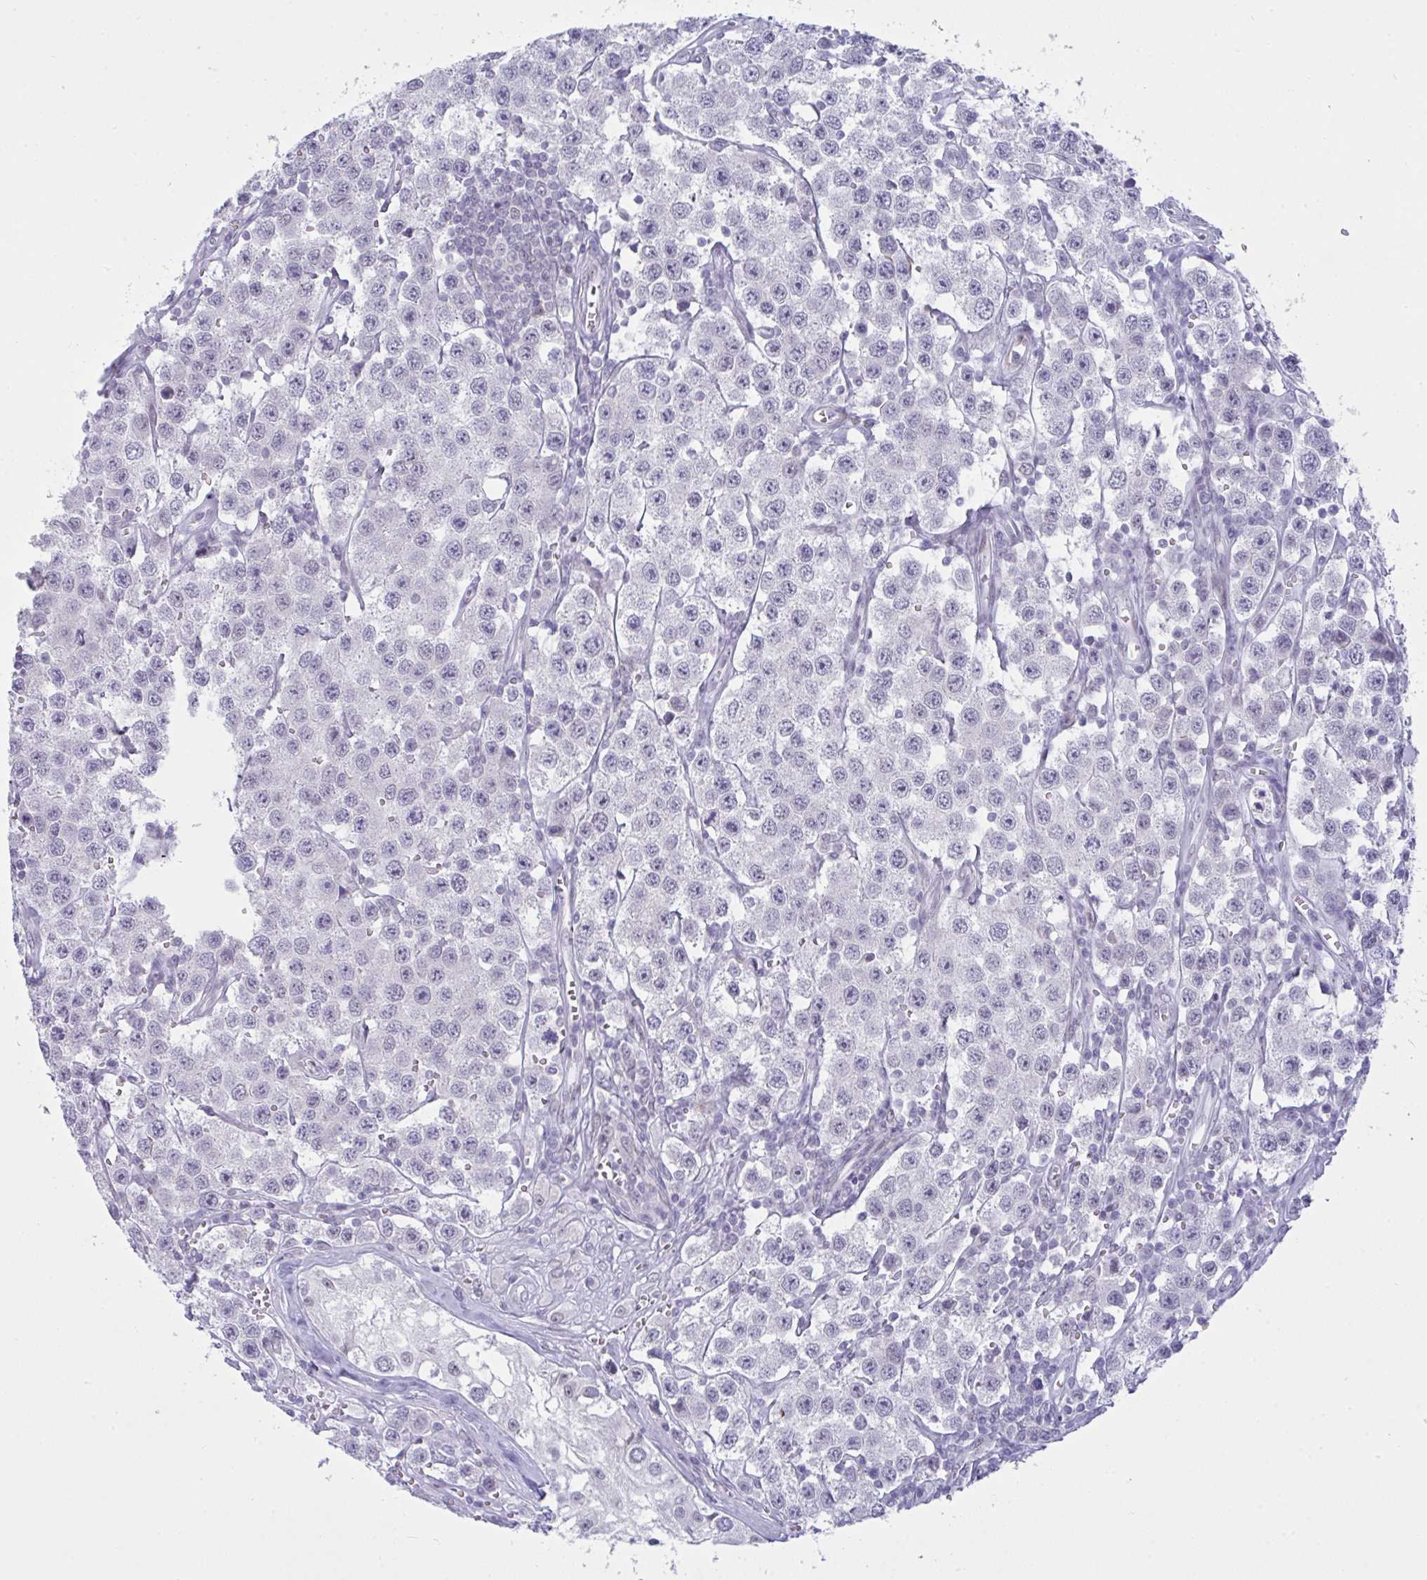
{"staining": {"intensity": "negative", "quantity": "none", "location": "none"}, "tissue": "testis cancer", "cell_type": "Tumor cells", "image_type": "cancer", "snomed": [{"axis": "morphology", "description": "Seminoma, NOS"}, {"axis": "topography", "description": "Testis"}], "caption": "There is no significant staining in tumor cells of seminoma (testis).", "gene": "FBXL22", "patient": {"sex": "male", "age": 34}}